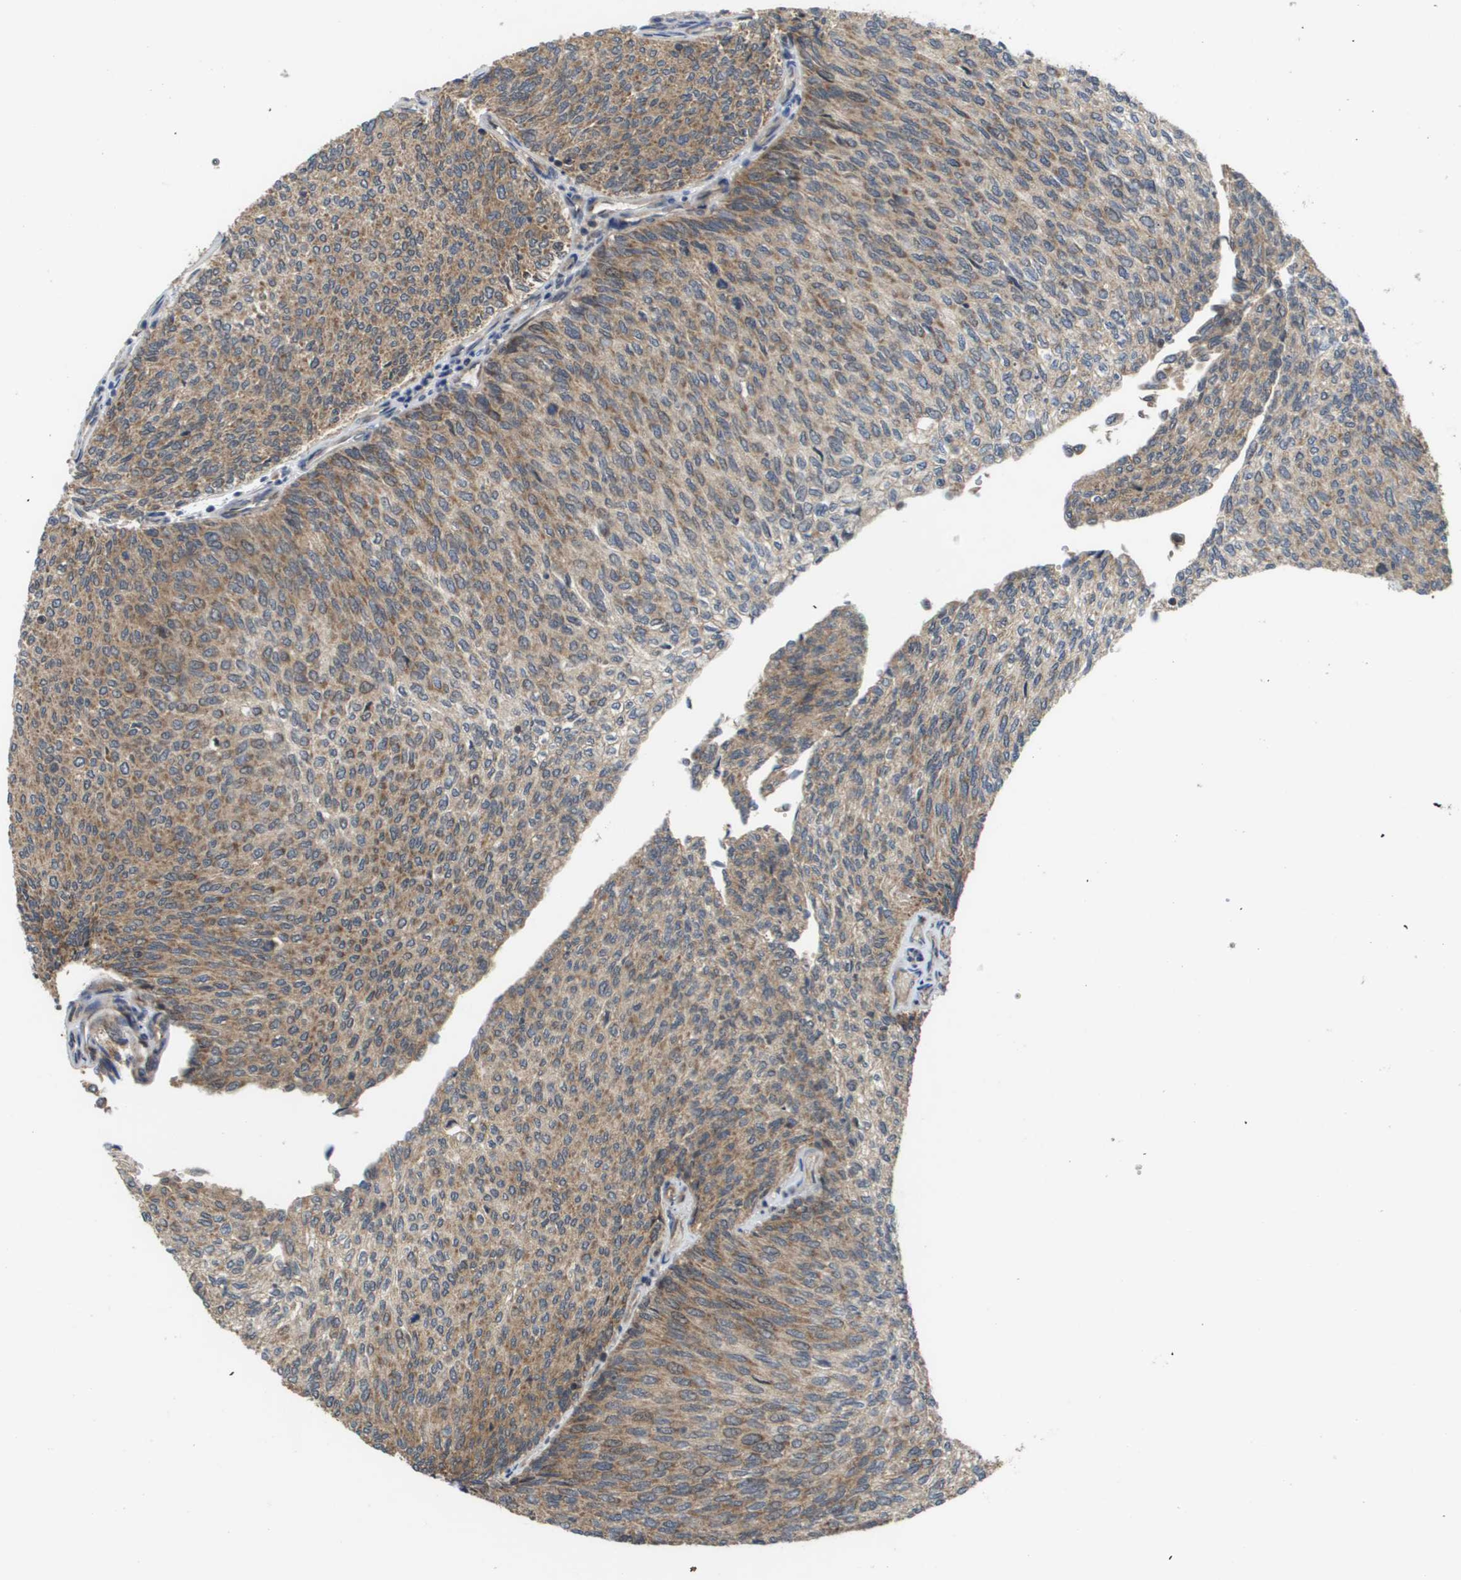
{"staining": {"intensity": "moderate", "quantity": "25%-75%", "location": "cytoplasmic/membranous"}, "tissue": "urothelial cancer", "cell_type": "Tumor cells", "image_type": "cancer", "snomed": [{"axis": "morphology", "description": "Urothelial carcinoma, Low grade"}, {"axis": "topography", "description": "Urinary bladder"}], "caption": "Tumor cells reveal moderate cytoplasmic/membranous expression in approximately 25%-75% of cells in urothelial cancer. The staining was performed using DAB (3,3'-diaminobenzidine) to visualize the protein expression in brown, while the nuclei were stained in blue with hematoxylin (Magnification: 20x).", "gene": "RBM38", "patient": {"sex": "female", "age": 79}}